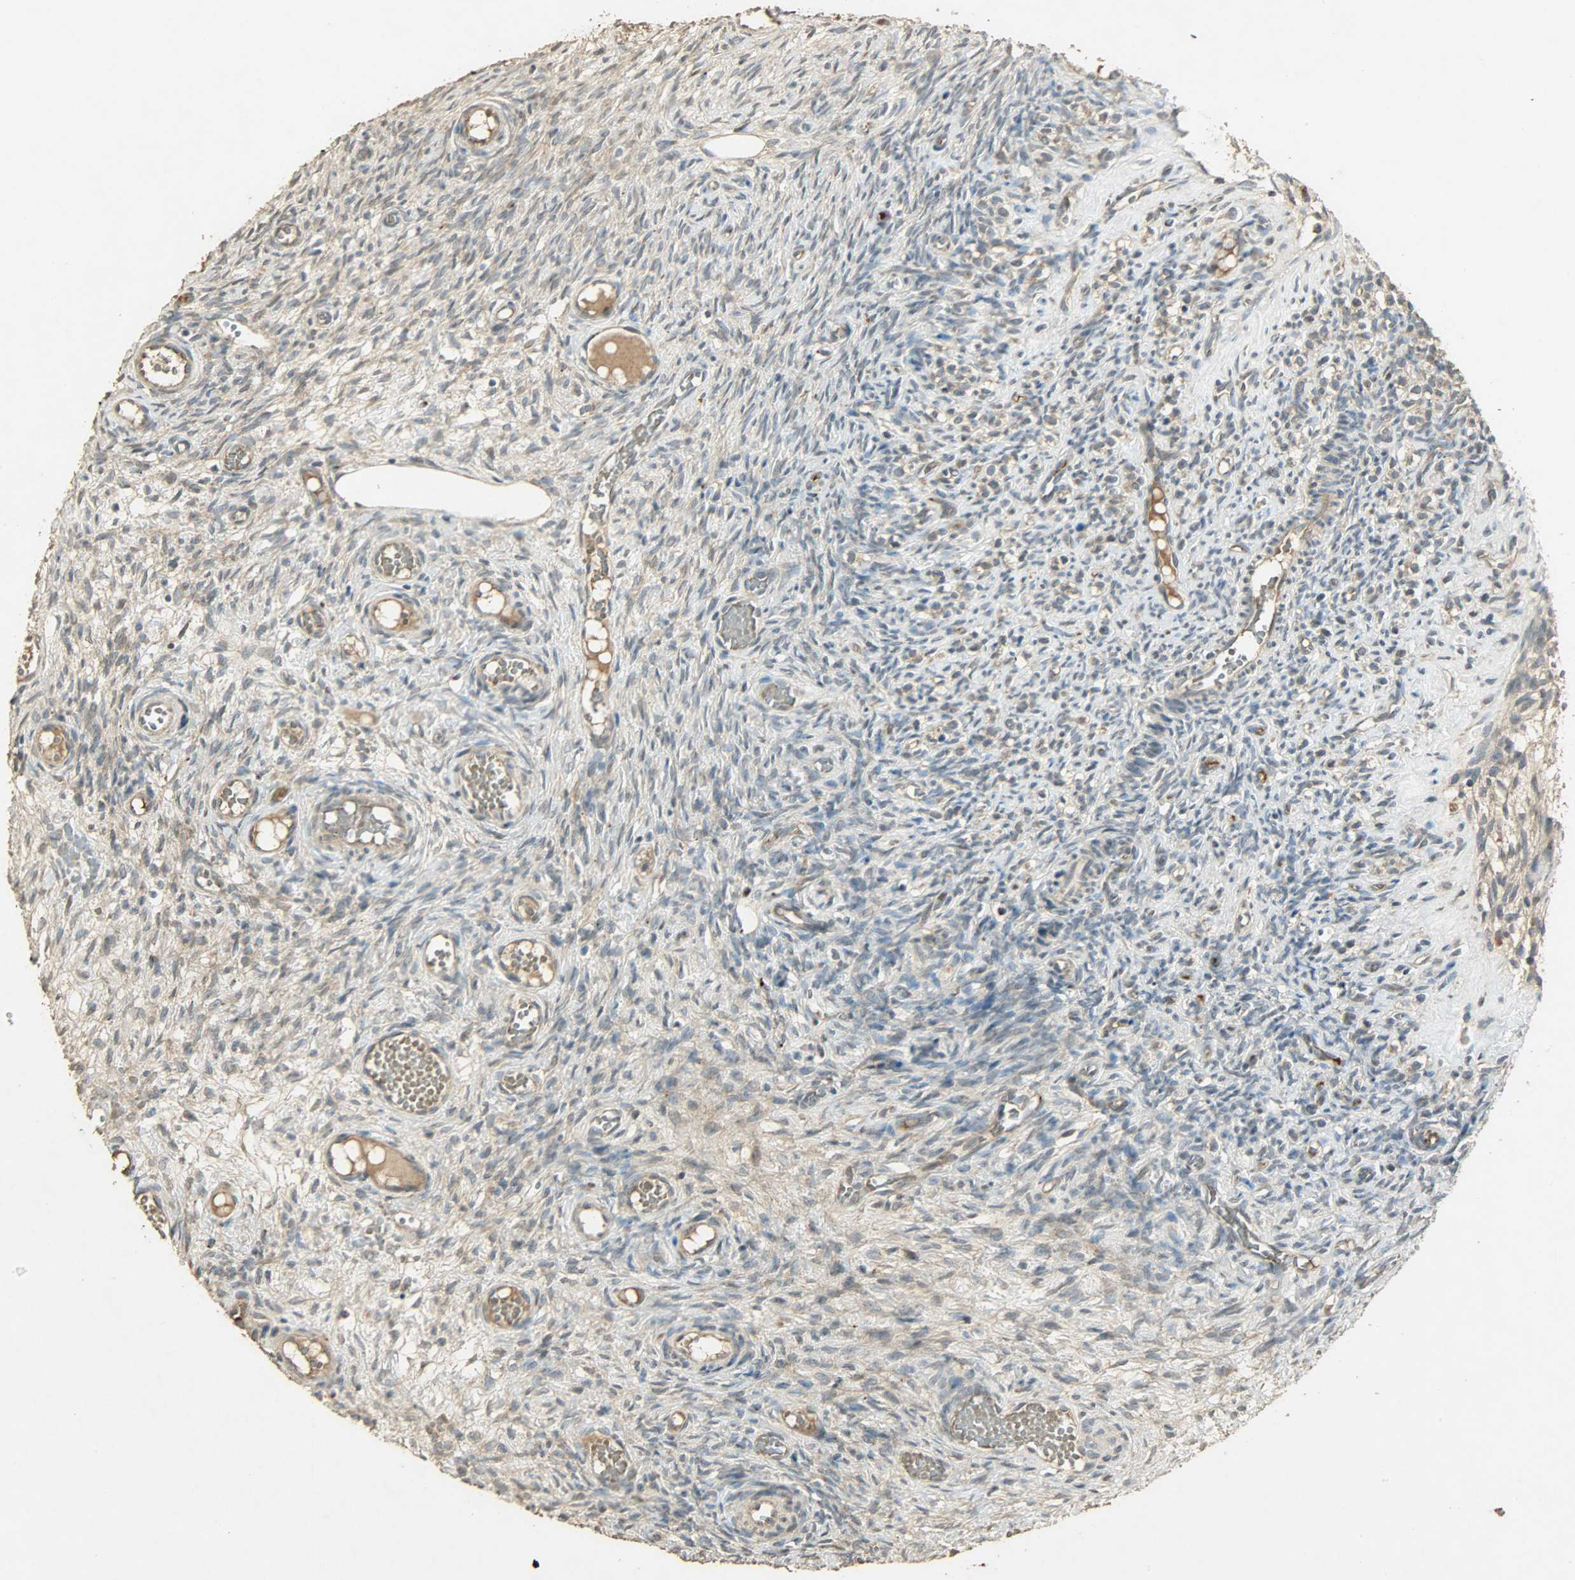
{"staining": {"intensity": "moderate", "quantity": ">75%", "location": "cytoplasmic/membranous"}, "tissue": "ovary", "cell_type": "Ovarian stroma cells", "image_type": "normal", "snomed": [{"axis": "morphology", "description": "Normal tissue, NOS"}, {"axis": "topography", "description": "Ovary"}], "caption": "Ovarian stroma cells exhibit medium levels of moderate cytoplasmic/membranous positivity in approximately >75% of cells in benign human ovary.", "gene": "ATP2B1", "patient": {"sex": "female", "age": 35}}